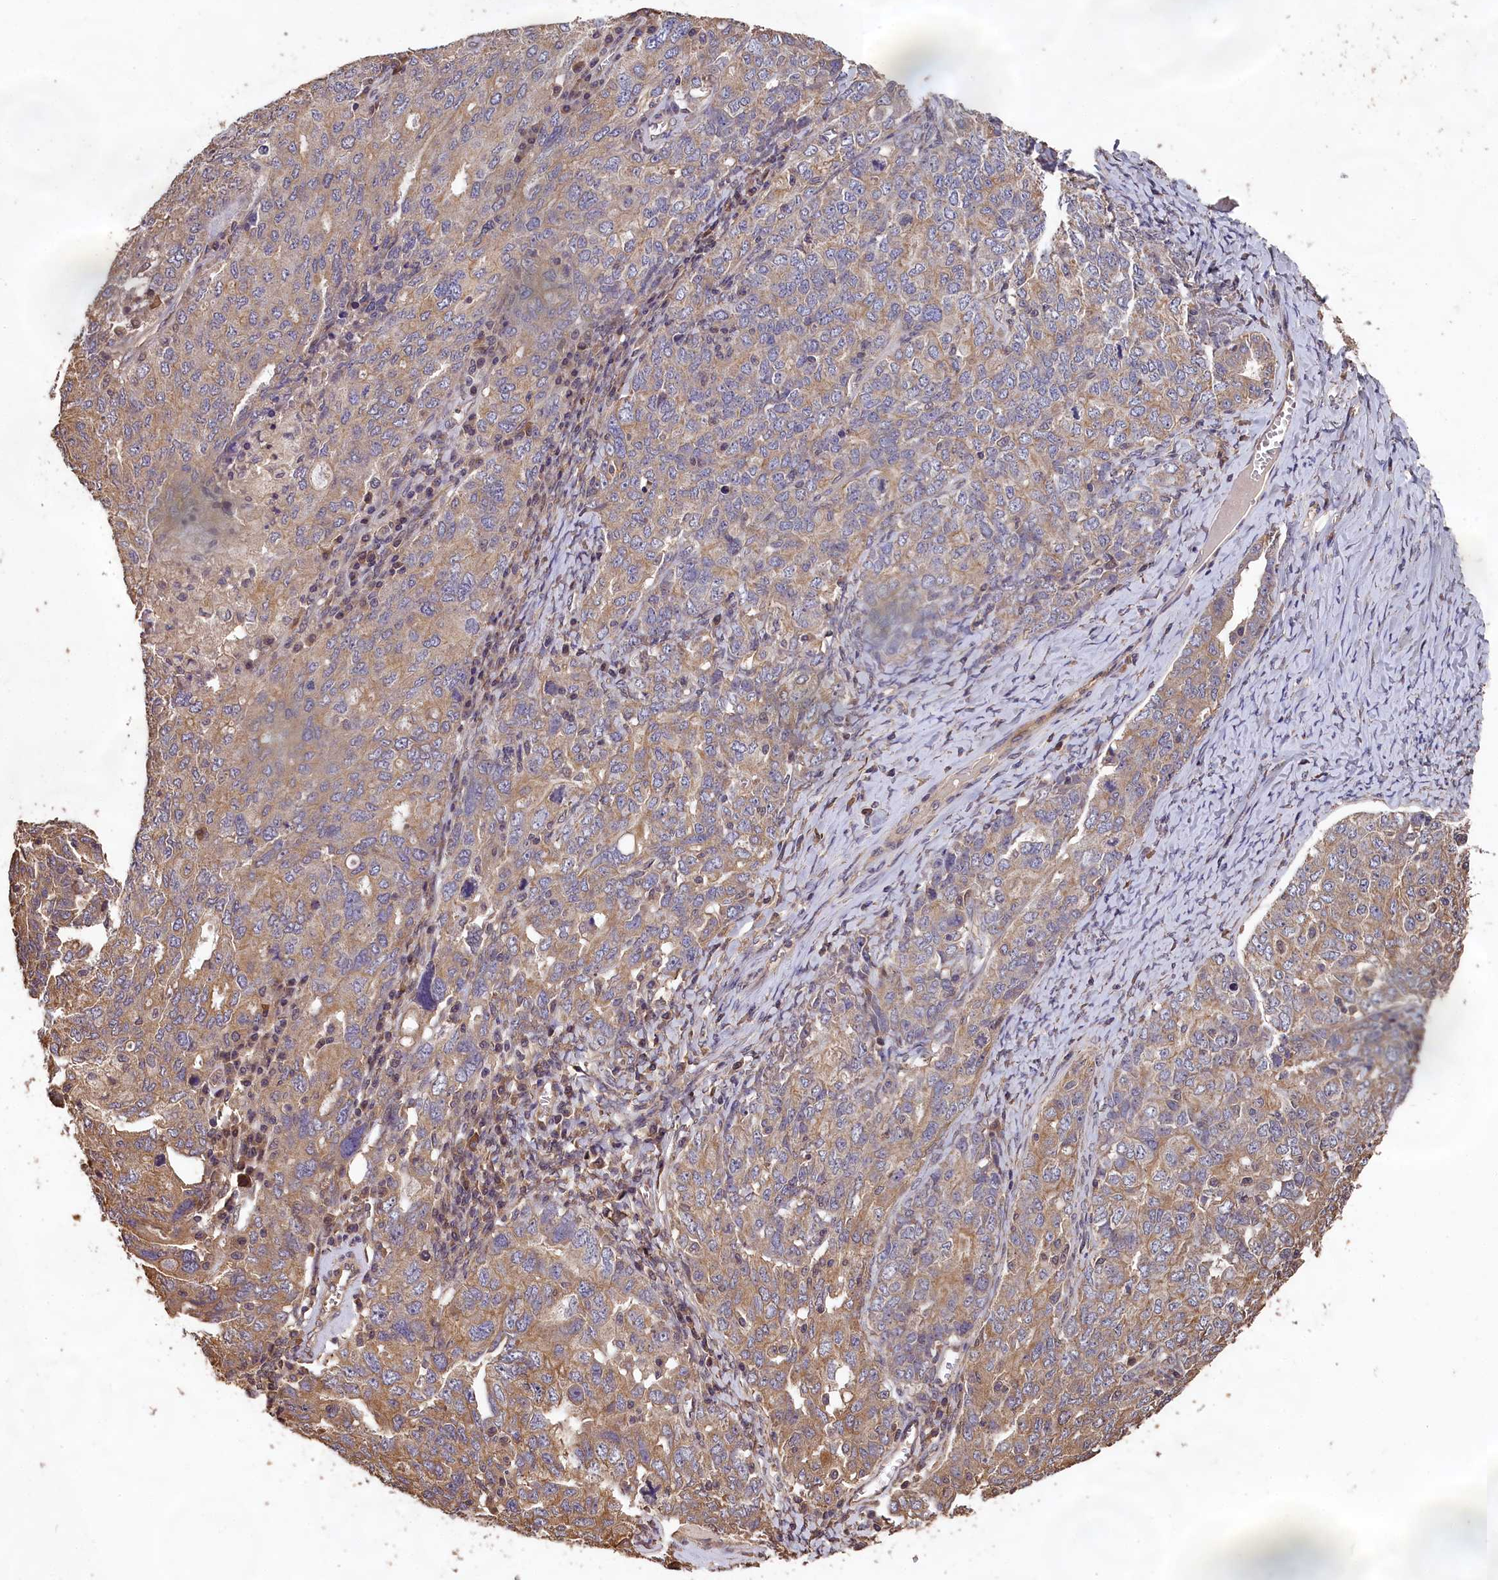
{"staining": {"intensity": "weak", "quantity": "25%-75%", "location": "cytoplasmic/membranous"}, "tissue": "ovarian cancer", "cell_type": "Tumor cells", "image_type": "cancer", "snomed": [{"axis": "morphology", "description": "Carcinoma, endometroid"}, {"axis": "topography", "description": "Ovary"}], "caption": "Ovarian cancer tissue demonstrates weak cytoplasmic/membranous expression in about 25%-75% of tumor cells", "gene": "CHD9", "patient": {"sex": "female", "age": 62}}